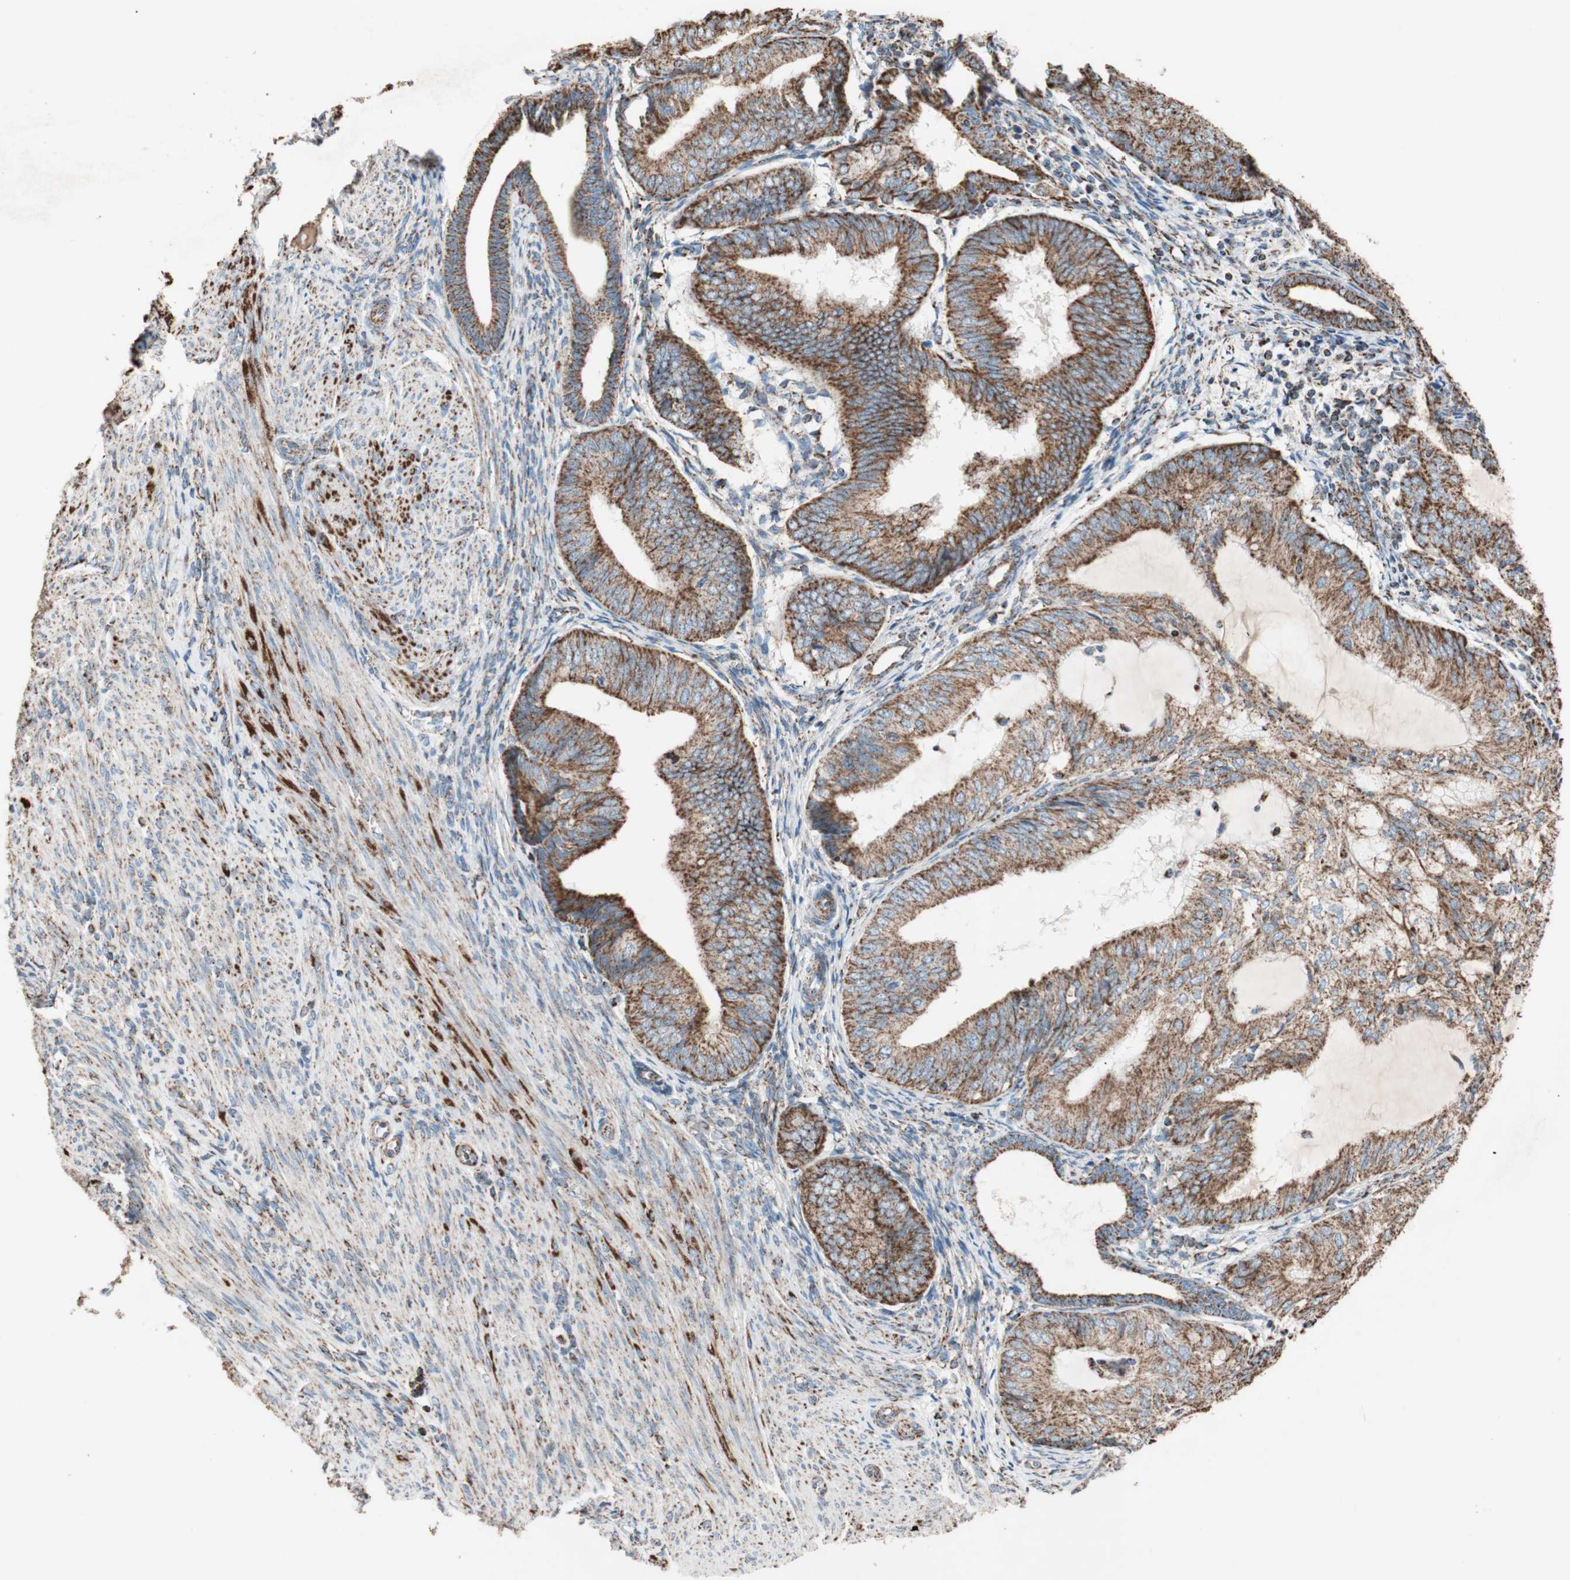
{"staining": {"intensity": "strong", "quantity": ">75%", "location": "cytoplasmic/membranous"}, "tissue": "endometrial cancer", "cell_type": "Tumor cells", "image_type": "cancer", "snomed": [{"axis": "morphology", "description": "Adenocarcinoma, NOS"}, {"axis": "topography", "description": "Endometrium"}], "caption": "Immunohistochemical staining of human endometrial cancer (adenocarcinoma) displays strong cytoplasmic/membranous protein positivity in about >75% of tumor cells. Nuclei are stained in blue.", "gene": "PCSK4", "patient": {"sex": "female", "age": 81}}